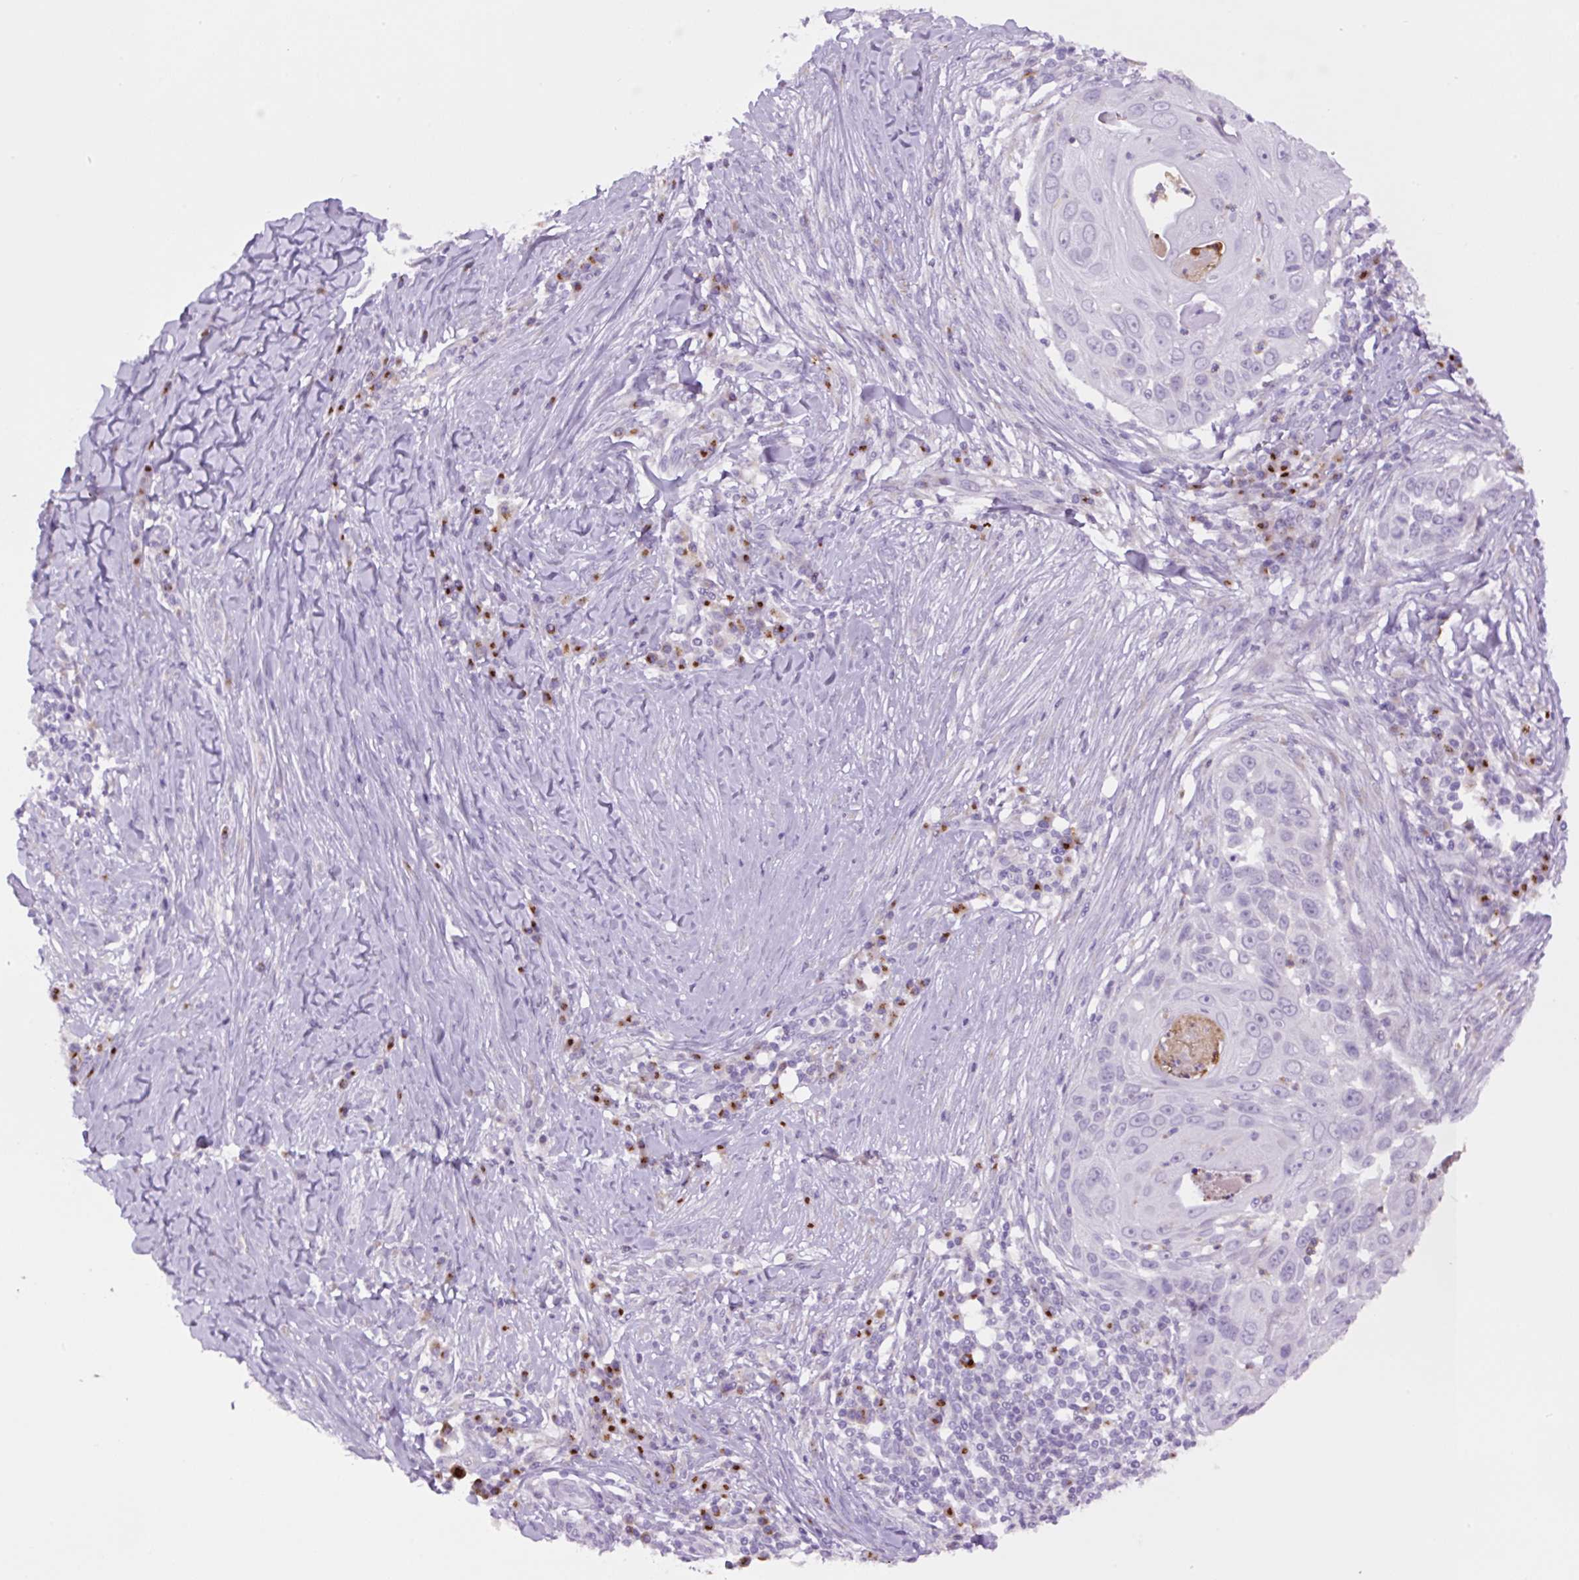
{"staining": {"intensity": "negative", "quantity": "none", "location": "none"}, "tissue": "skin cancer", "cell_type": "Tumor cells", "image_type": "cancer", "snomed": [{"axis": "morphology", "description": "Squamous cell carcinoma, NOS"}, {"axis": "topography", "description": "Skin"}], "caption": "Protein analysis of skin cancer (squamous cell carcinoma) shows no significant expression in tumor cells.", "gene": "MFSD3", "patient": {"sex": "female", "age": 44}}